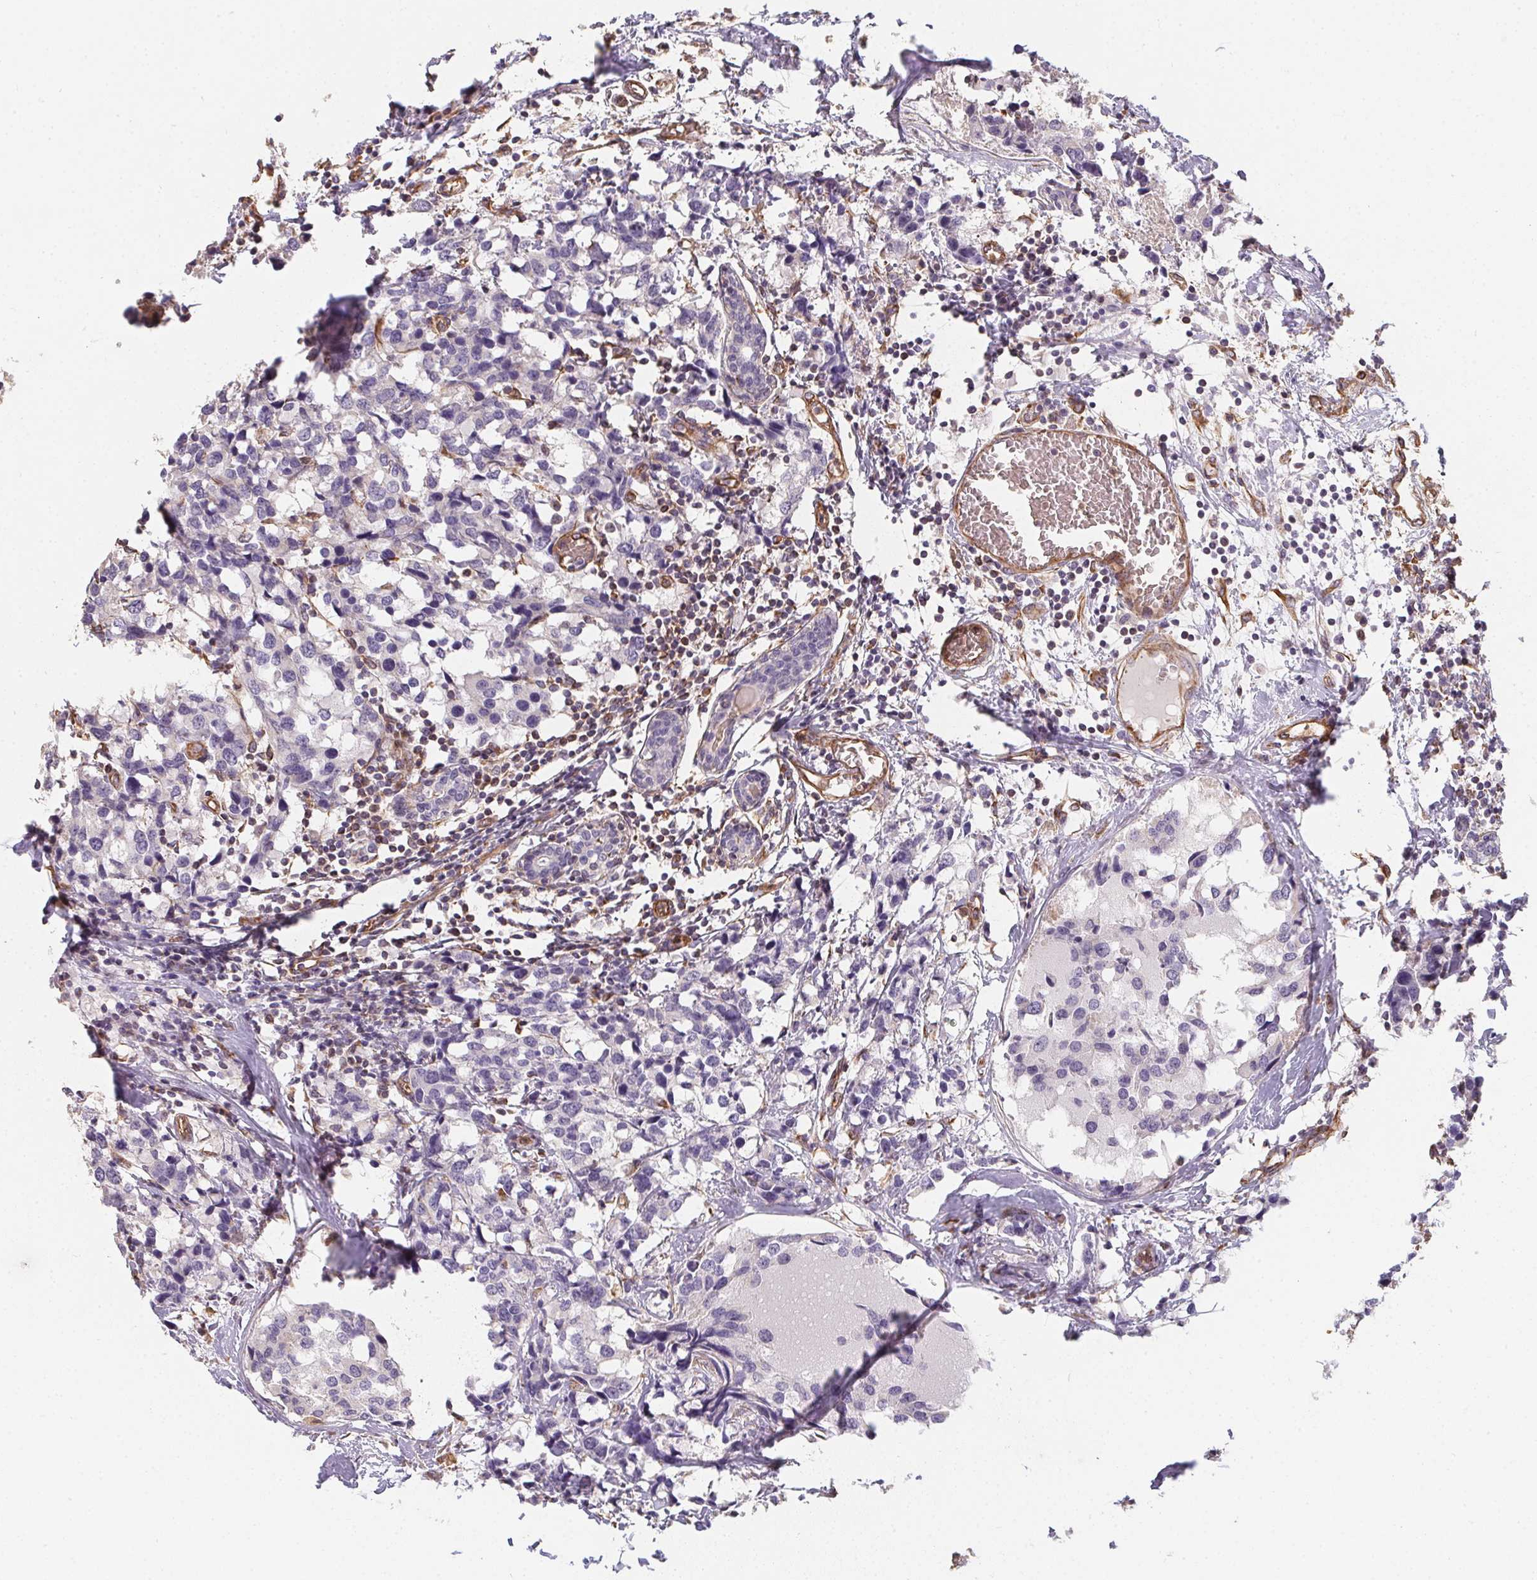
{"staining": {"intensity": "negative", "quantity": "none", "location": "none"}, "tissue": "breast cancer", "cell_type": "Tumor cells", "image_type": "cancer", "snomed": [{"axis": "morphology", "description": "Lobular carcinoma"}, {"axis": "topography", "description": "Breast"}], "caption": "Human breast cancer (lobular carcinoma) stained for a protein using IHC shows no expression in tumor cells.", "gene": "TBKBP1", "patient": {"sex": "female", "age": 59}}